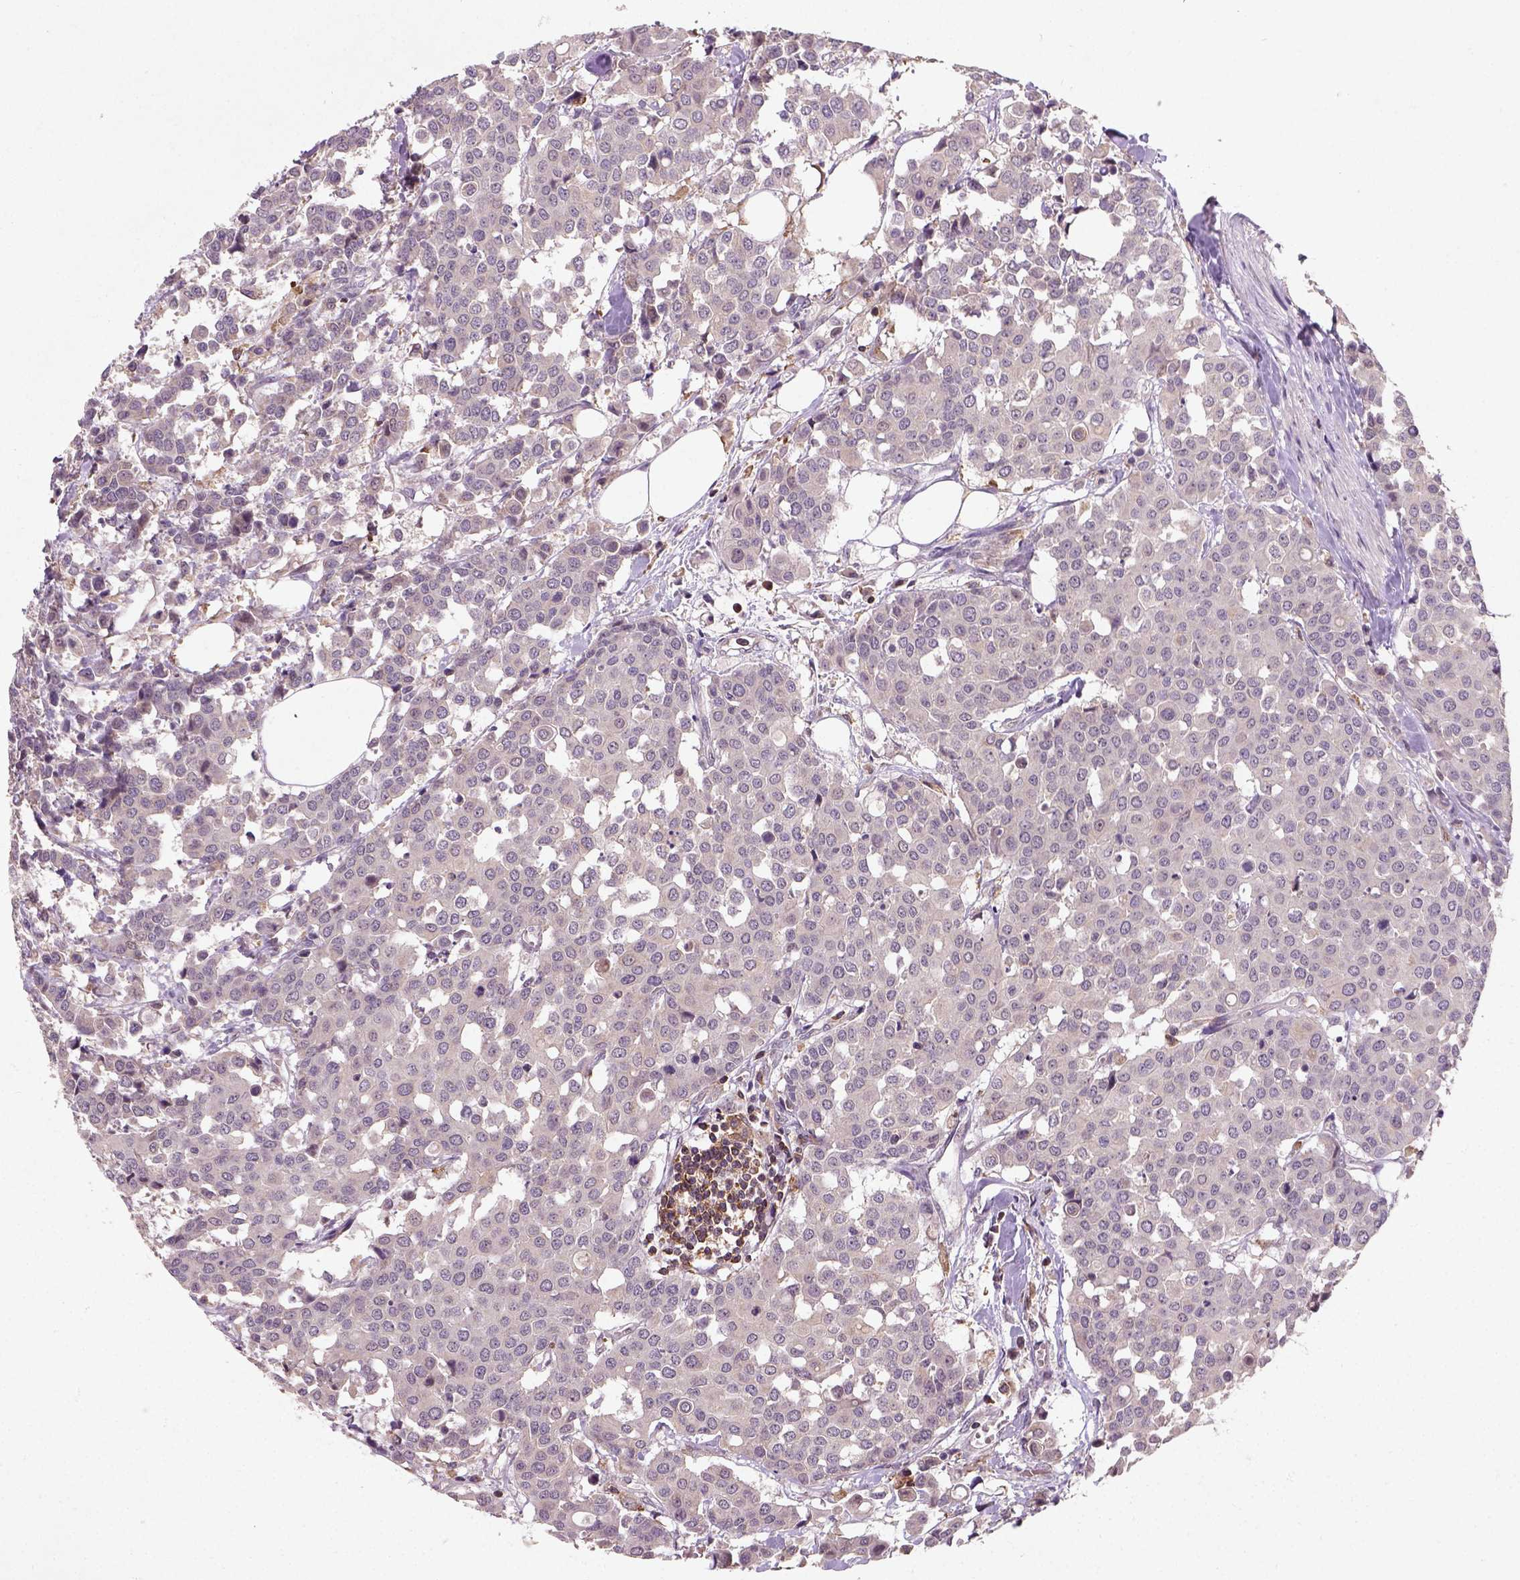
{"staining": {"intensity": "negative", "quantity": "none", "location": "none"}, "tissue": "carcinoid", "cell_type": "Tumor cells", "image_type": "cancer", "snomed": [{"axis": "morphology", "description": "Carcinoid, malignant, NOS"}, {"axis": "topography", "description": "Colon"}], "caption": "Tumor cells are negative for brown protein staining in carcinoid (malignant).", "gene": "CAMKK1", "patient": {"sex": "male", "age": 81}}